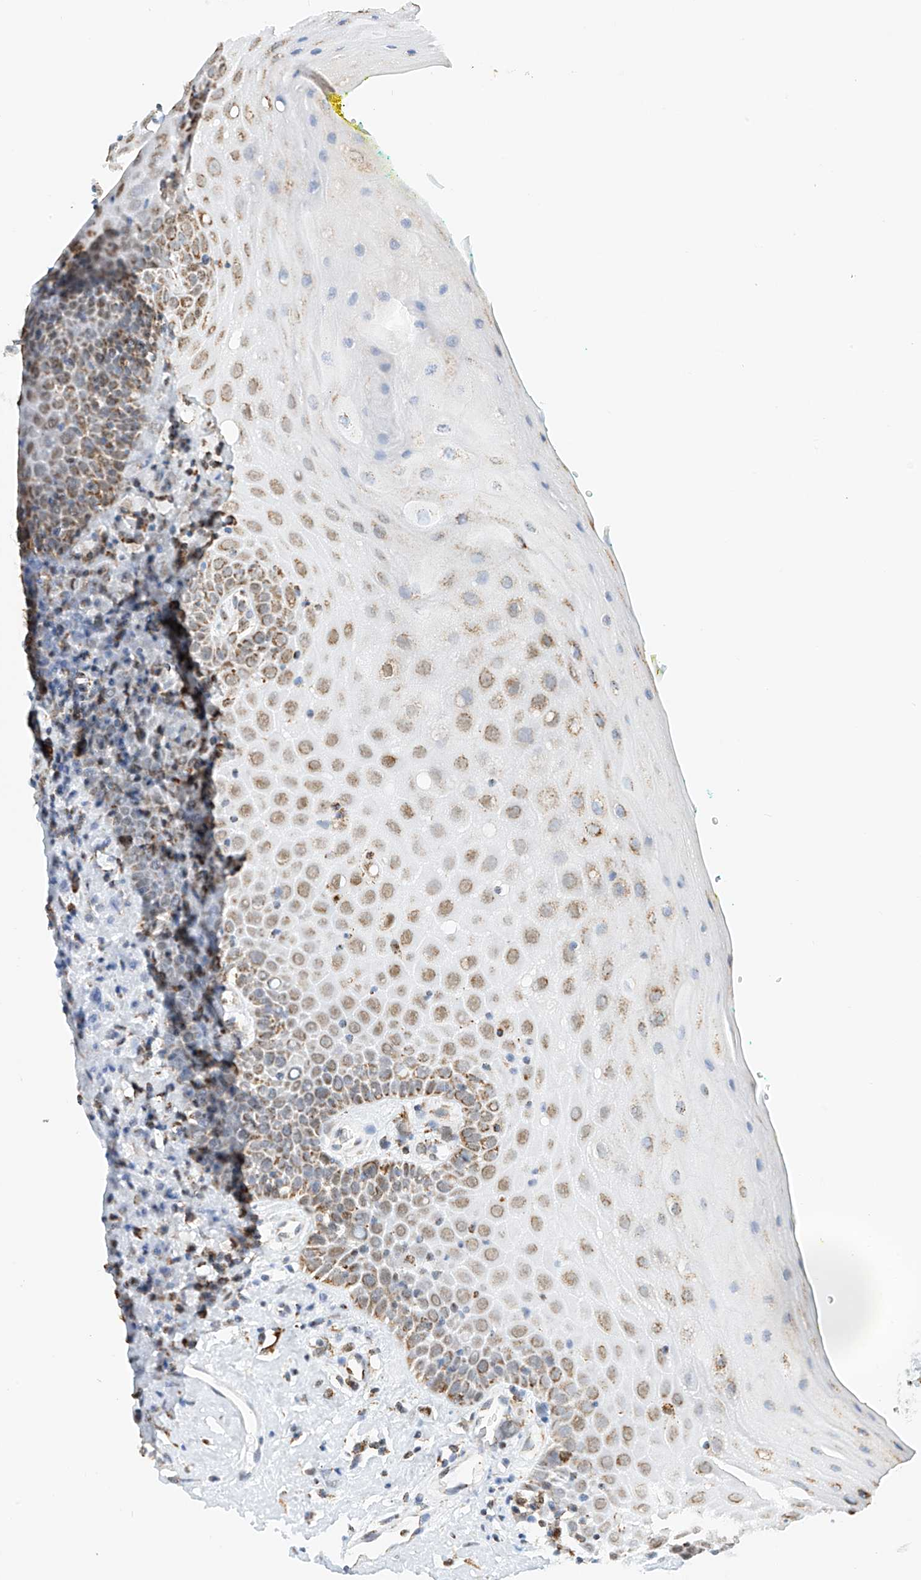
{"staining": {"intensity": "moderate", "quantity": "25%-75%", "location": "cytoplasmic/membranous"}, "tissue": "oral mucosa", "cell_type": "Squamous epithelial cells", "image_type": "normal", "snomed": [{"axis": "morphology", "description": "Normal tissue, NOS"}, {"axis": "morphology", "description": "Squamous cell carcinoma, NOS"}, {"axis": "topography", "description": "Oral tissue"}, {"axis": "topography", "description": "Head-Neck"}], "caption": "A brown stain shows moderate cytoplasmic/membranous expression of a protein in squamous epithelial cells of benign human oral mucosa.", "gene": "PPA2", "patient": {"sex": "female", "age": 70}}